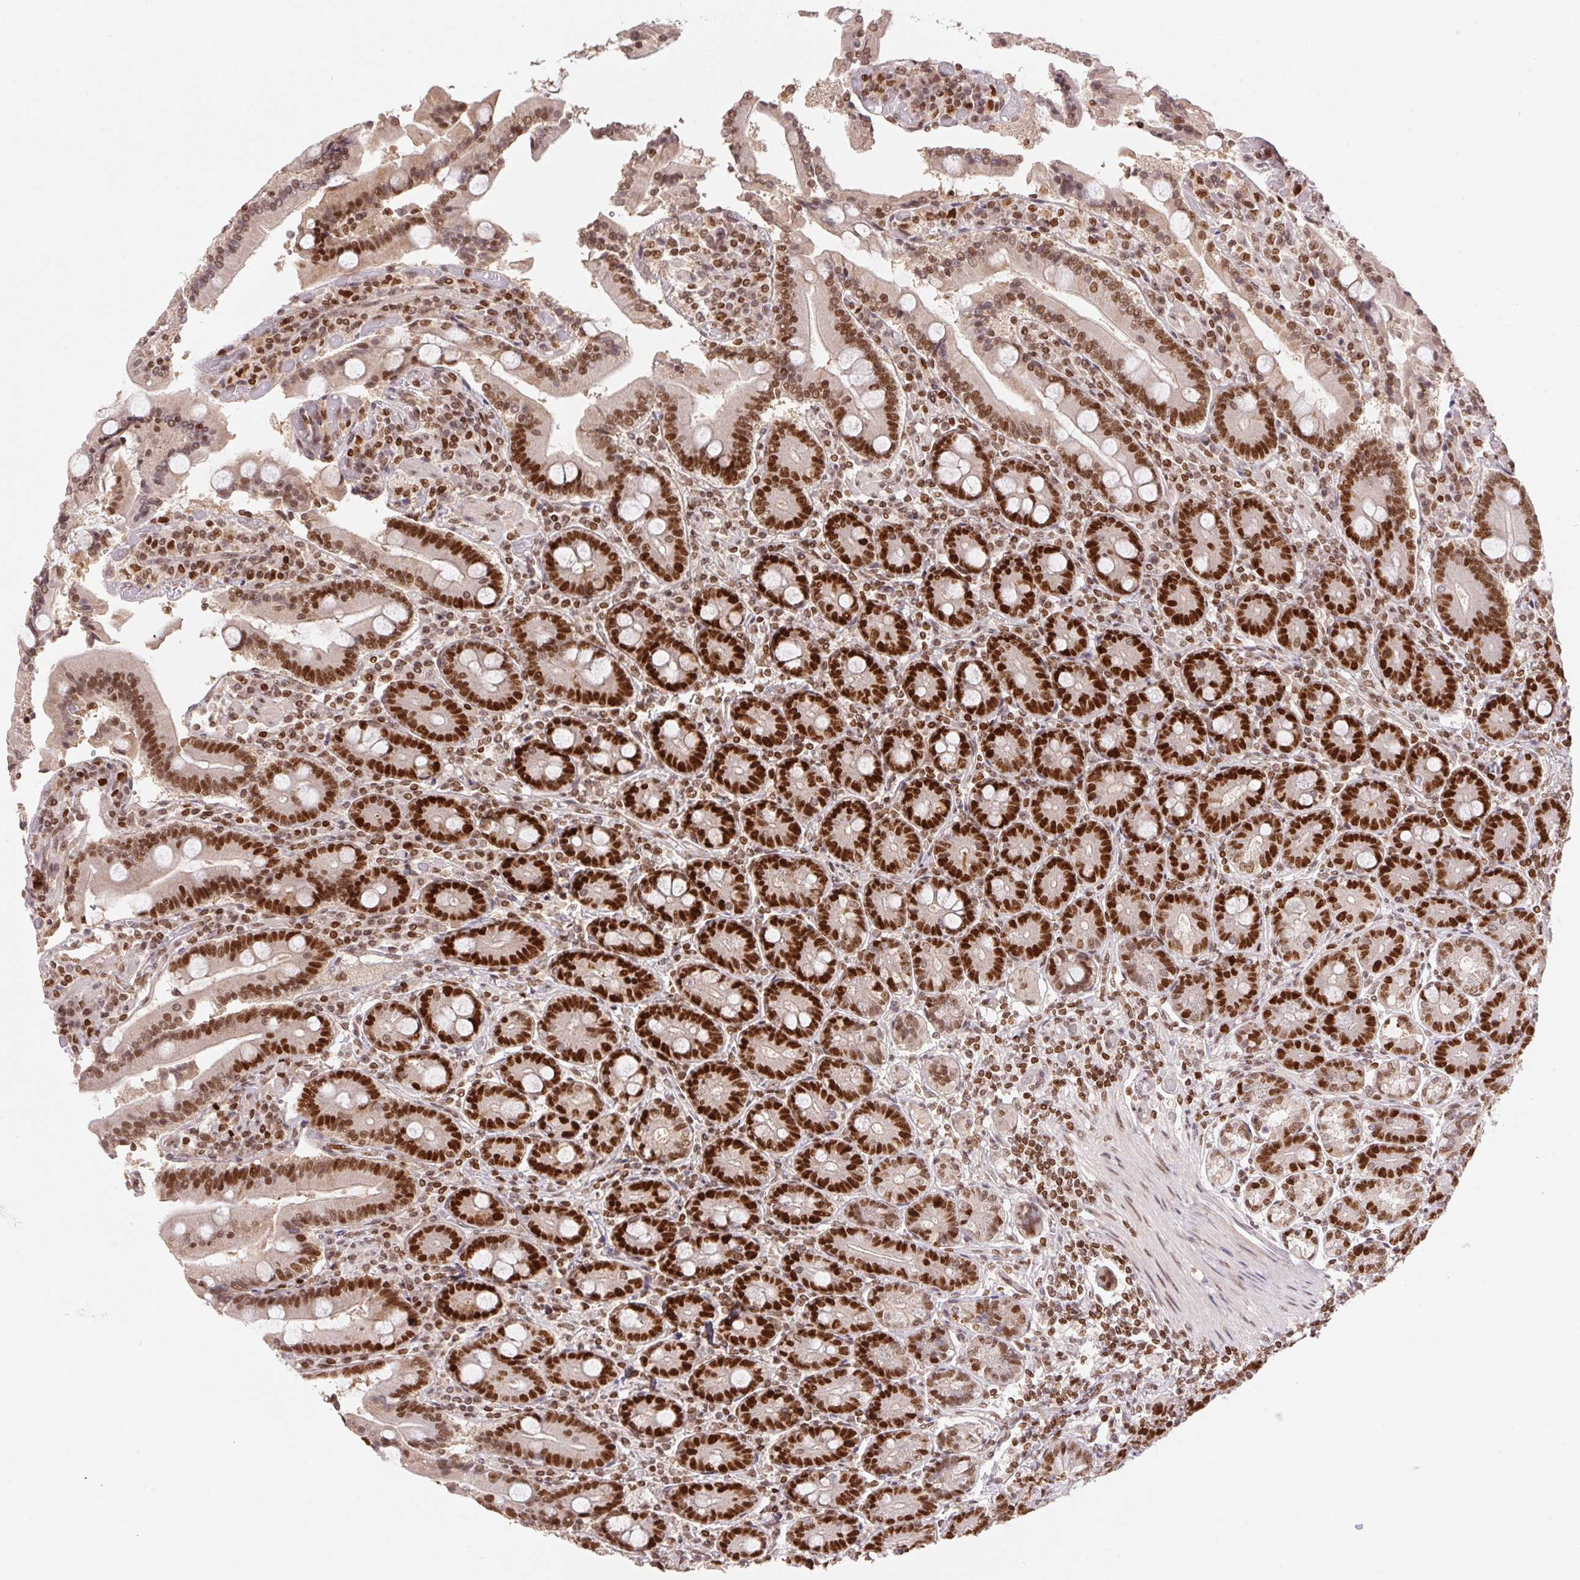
{"staining": {"intensity": "strong", "quantity": ">75%", "location": "nuclear"}, "tissue": "duodenum", "cell_type": "Glandular cells", "image_type": "normal", "snomed": [{"axis": "morphology", "description": "Normal tissue, NOS"}, {"axis": "topography", "description": "Duodenum"}], "caption": "An IHC image of normal tissue is shown. Protein staining in brown labels strong nuclear positivity in duodenum within glandular cells. Nuclei are stained in blue.", "gene": "POLD3", "patient": {"sex": "female", "age": 62}}